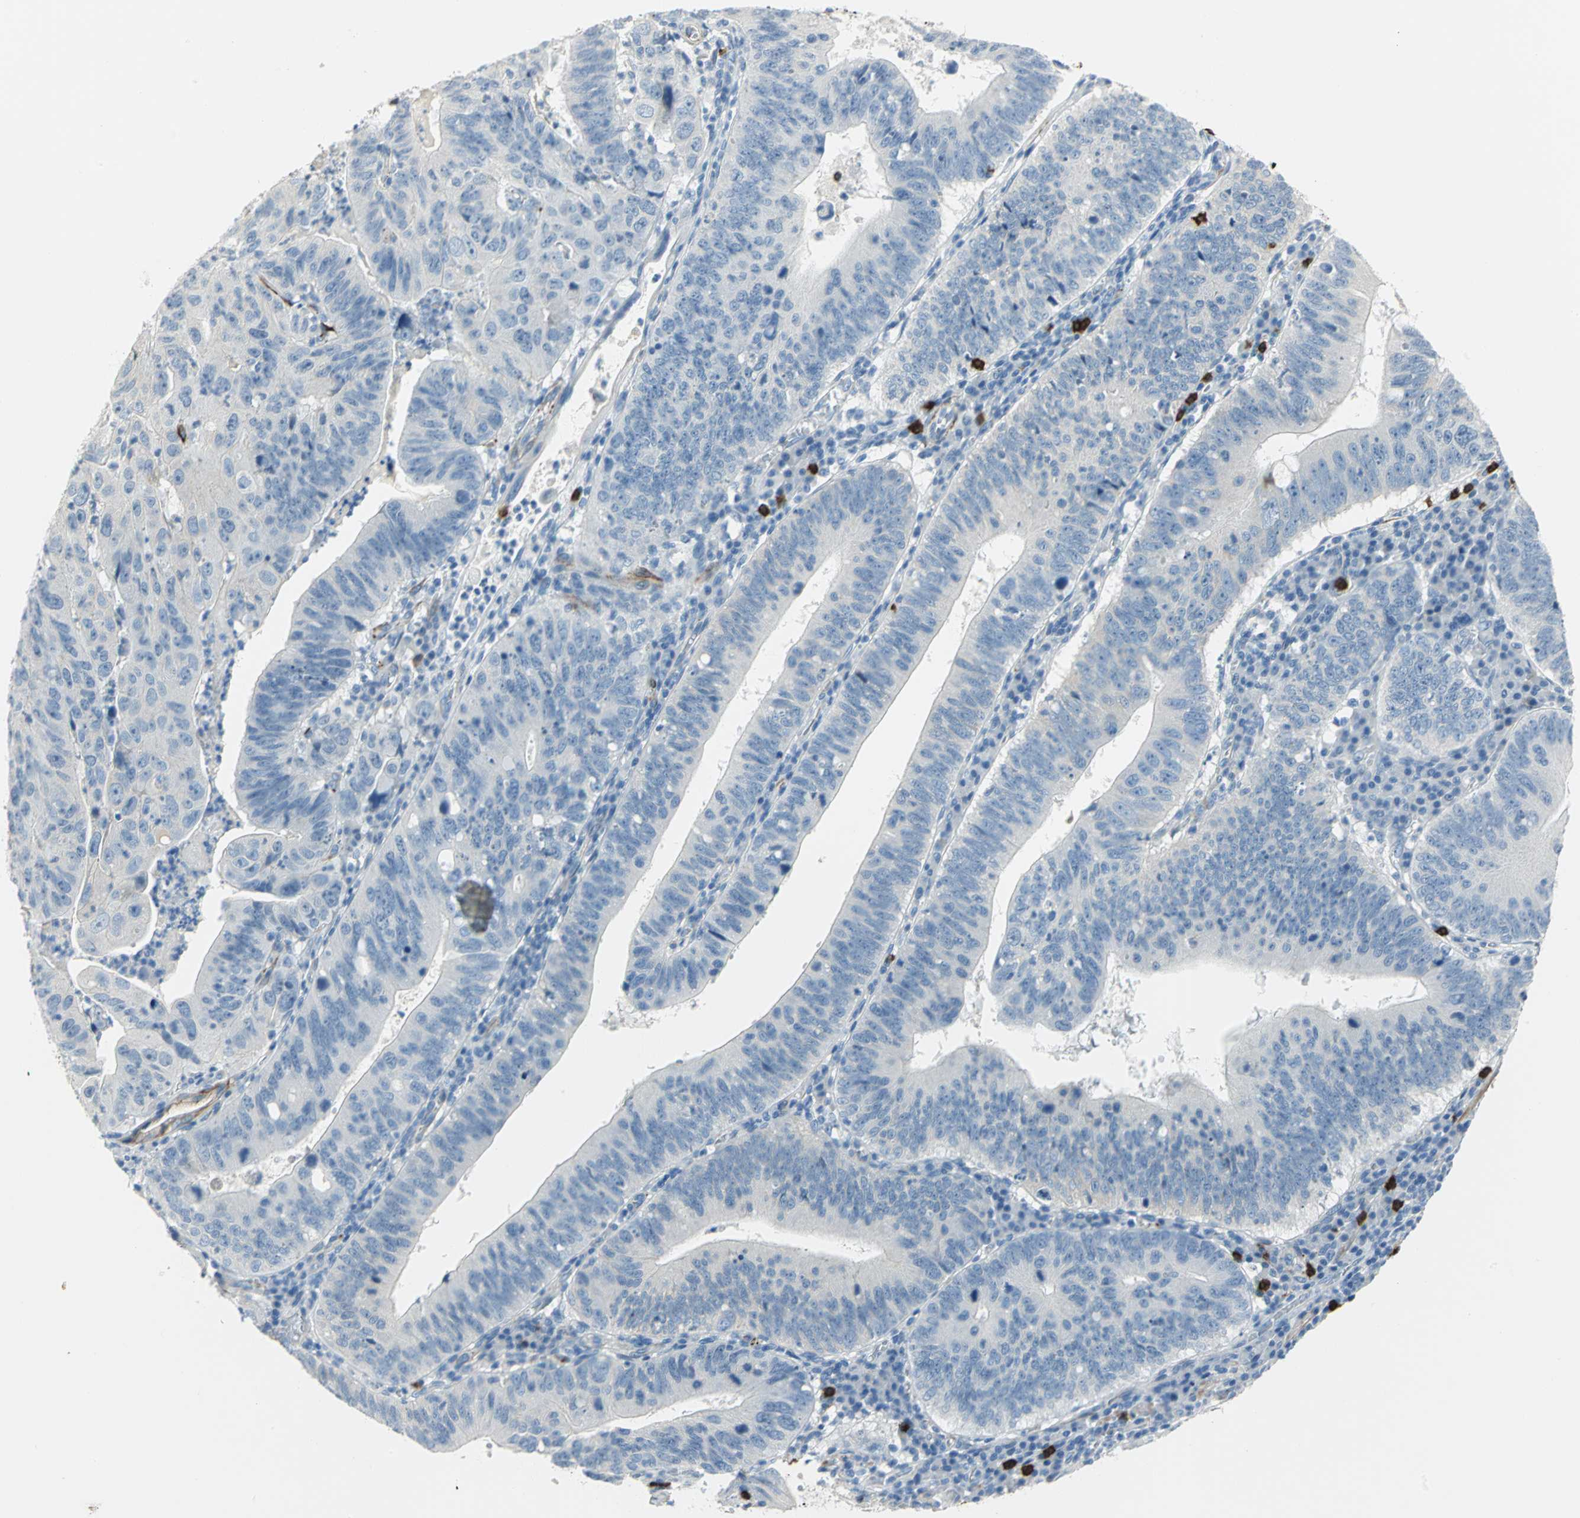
{"staining": {"intensity": "moderate", "quantity": "<25%", "location": "cytoplasmic/membranous"}, "tissue": "stomach cancer", "cell_type": "Tumor cells", "image_type": "cancer", "snomed": [{"axis": "morphology", "description": "Adenocarcinoma, NOS"}, {"axis": "topography", "description": "Stomach"}], "caption": "Immunohistochemical staining of human stomach adenocarcinoma reveals low levels of moderate cytoplasmic/membranous protein expression in approximately <25% of tumor cells.", "gene": "ALOX15", "patient": {"sex": "male", "age": 59}}